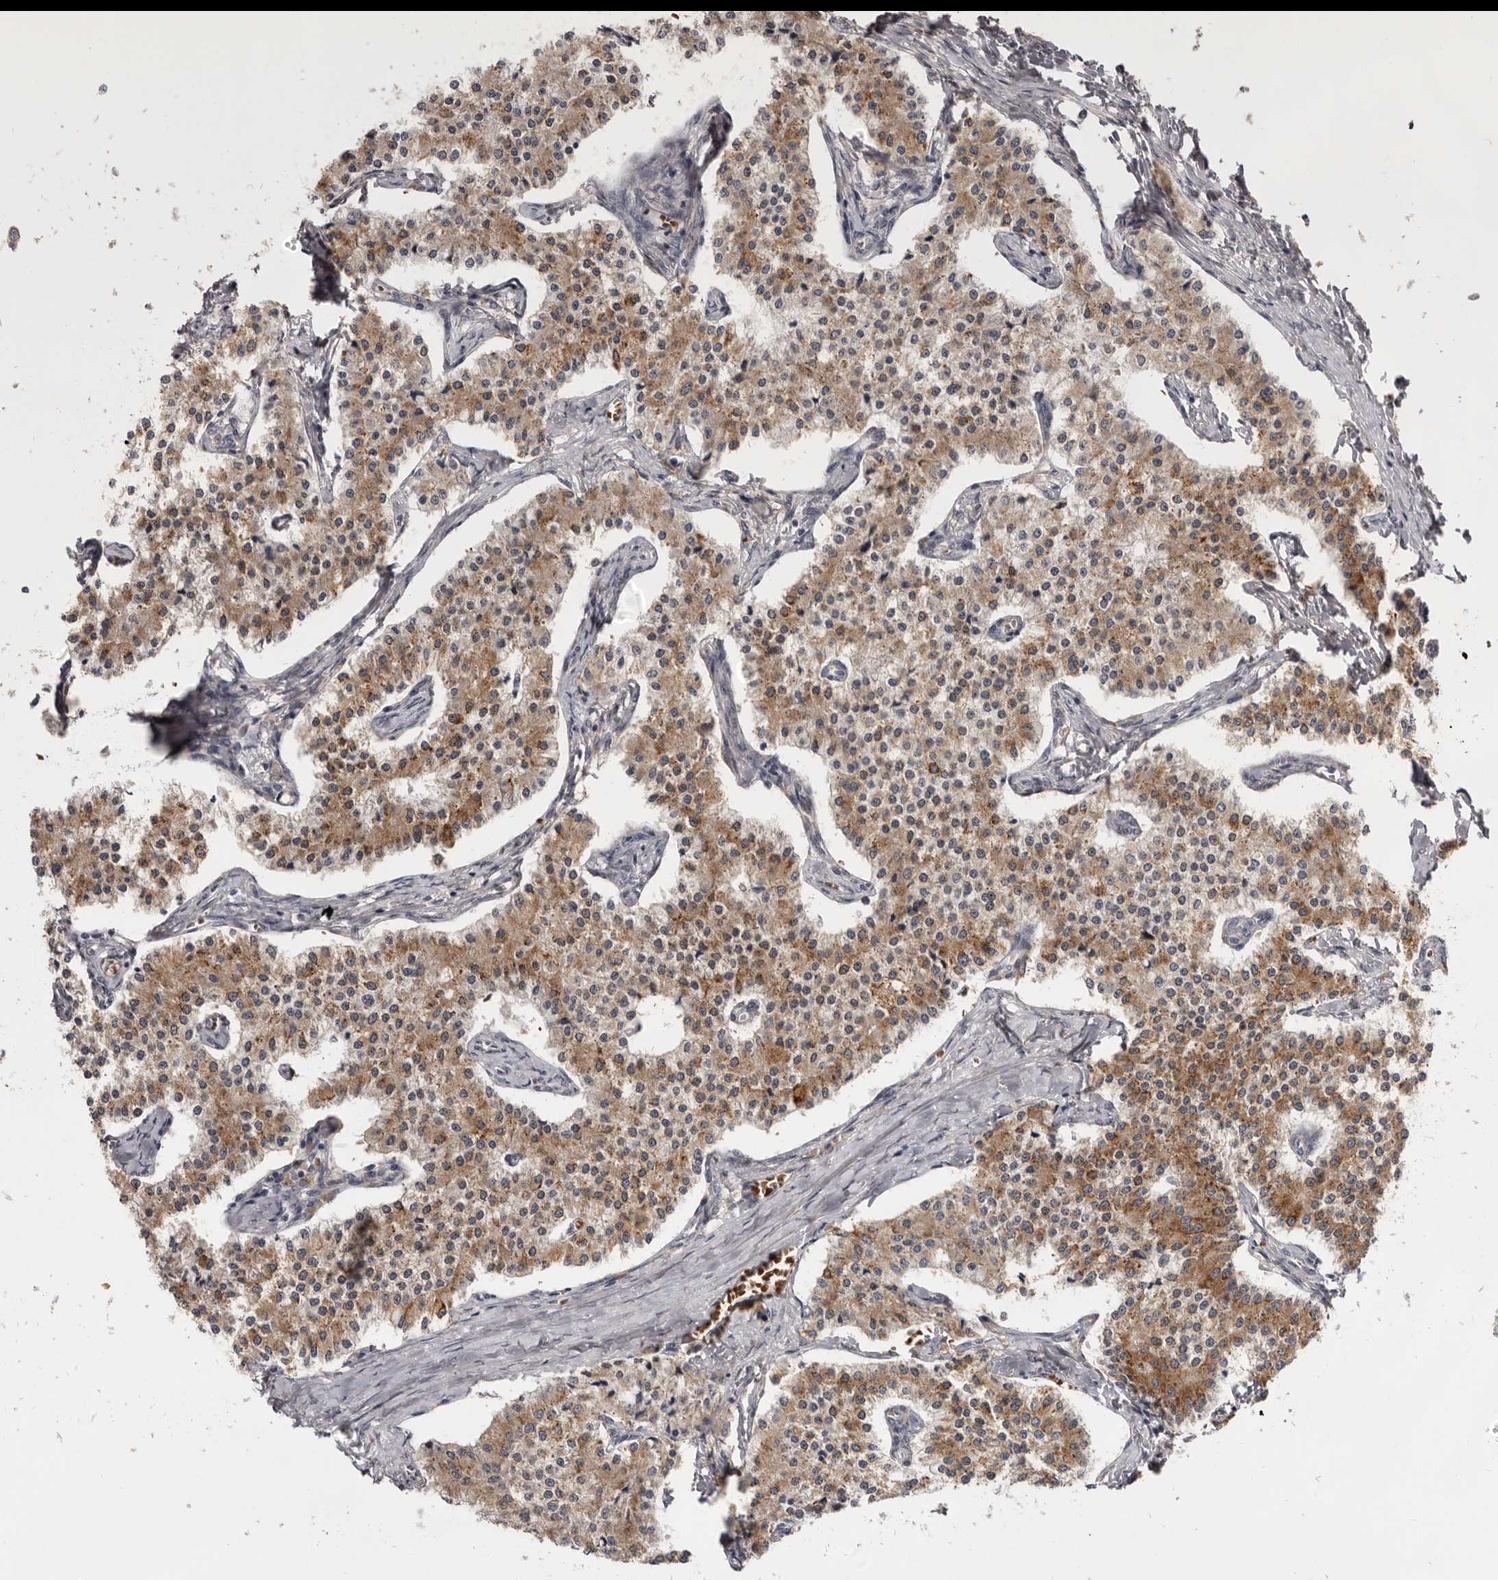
{"staining": {"intensity": "moderate", "quantity": ">75%", "location": "cytoplasmic/membranous"}, "tissue": "carcinoid", "cell_type": "Tumor cells", "image_type": "cancer", "snomed": [{"axis": "morphology", "description": "Carcinoid, malignant, NOS"}, {"axis": "topography", "description": "Colon"}], "caption": "Carcinoid stained with a brown dye demonstrates moderate cytoplasmic/membranous positive expression in about >75% of tumor cells.", "gene": "NENF", "patient": {"sex": "female", "age": 52}}